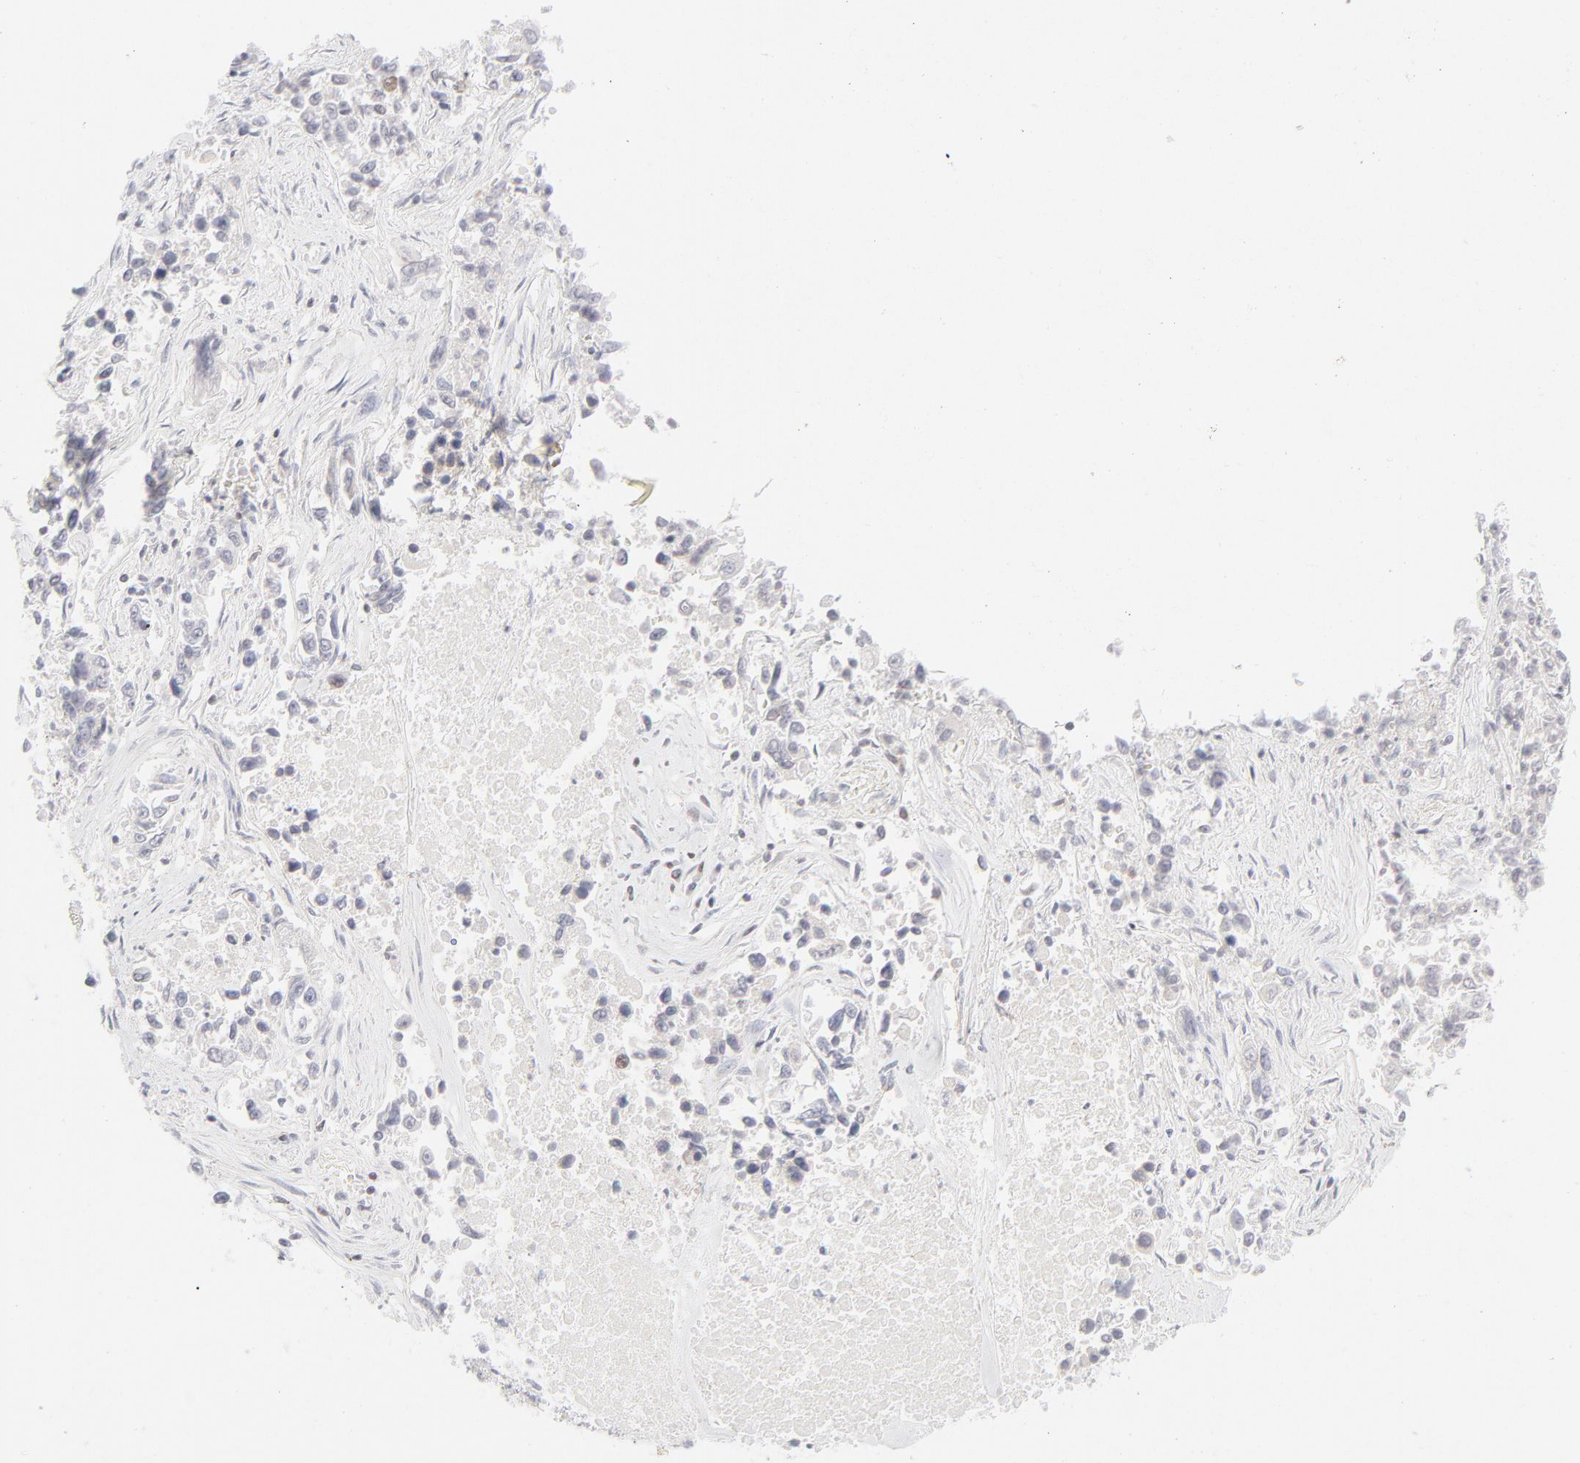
{"staining": {"intensity": "negative", "quantity": "none", "location": "none"}, "tissue": "lung cancer", "cell_type": "Tumor cells", "image_type": "cancer", "snomed": [{"axis": "morphology", "description": "Adenocarcinoma, NOS"}, {"axis": "topography", "description": "Lung"}], "caption": "Lung cancer (adenocarcinoma) was stained to show a protein in brown. There is no significant staining in tumor cells.", "gene": "PRKCB", "patient": {"sex": "male", "age": 84}}